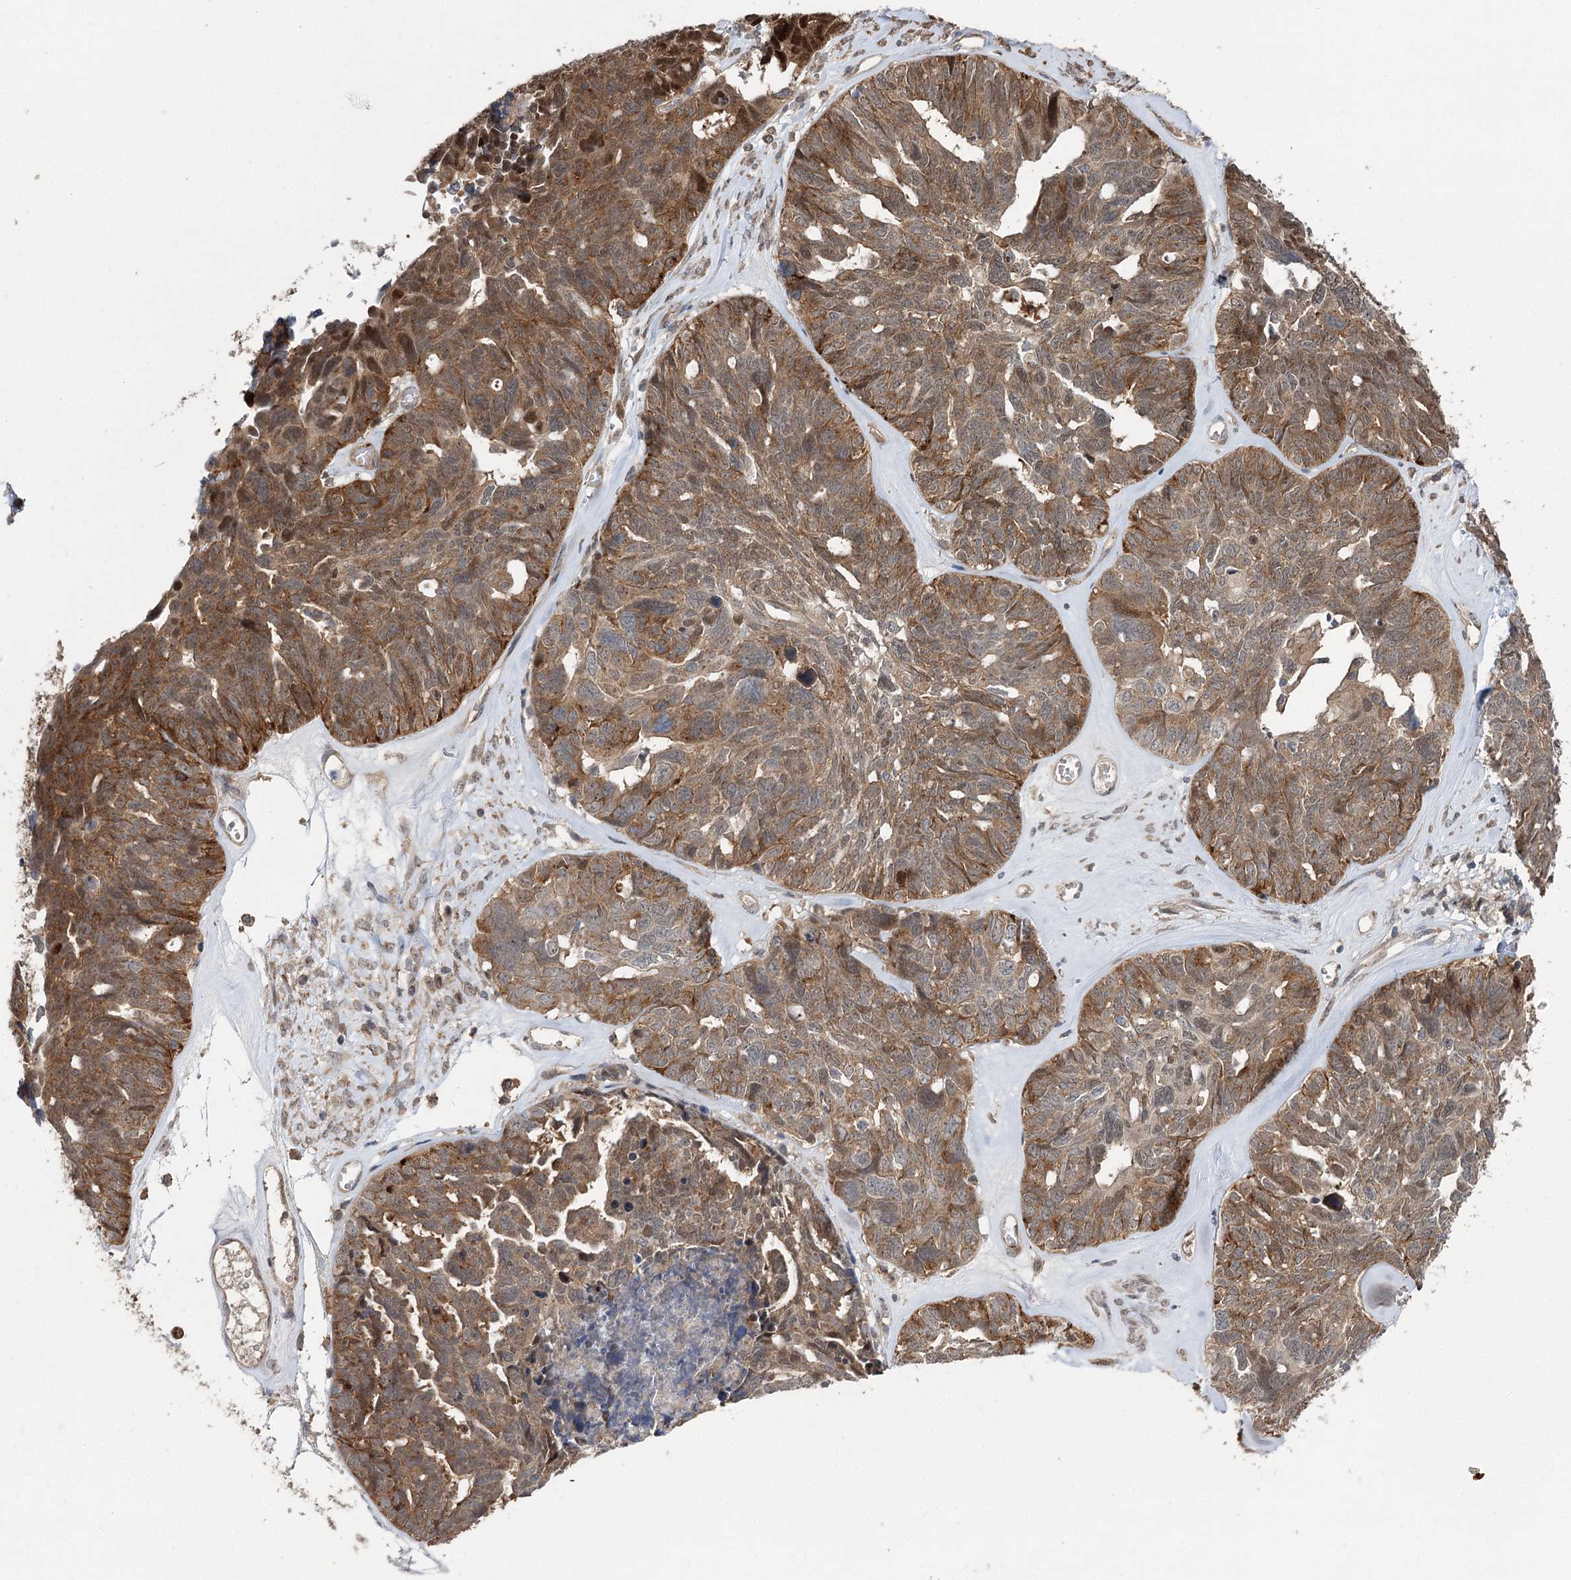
{"staining": {"intensity": "moderate", "quantity": ">75%", "location": "cytoplasmic/membranous"}, "tissue": "ovarian cancer", "cell_type": "Tumor cells", "image_type": "cancer", "snomed": [{"axis": "morphology", "description": "Cystadenocarcinoma, serous, NOS"}, {"axis": "topography", "description": "Ovary"}], "caption": "Immunohistochemical staining of human ovarian cancer (serous cystadenocarcinoma) reveals medium levels of moderate cytoplasmic/membranous expression in about >75% of tumor cells.", "gene": "STX6", "patient": {"sex": "female", "age": 79}}